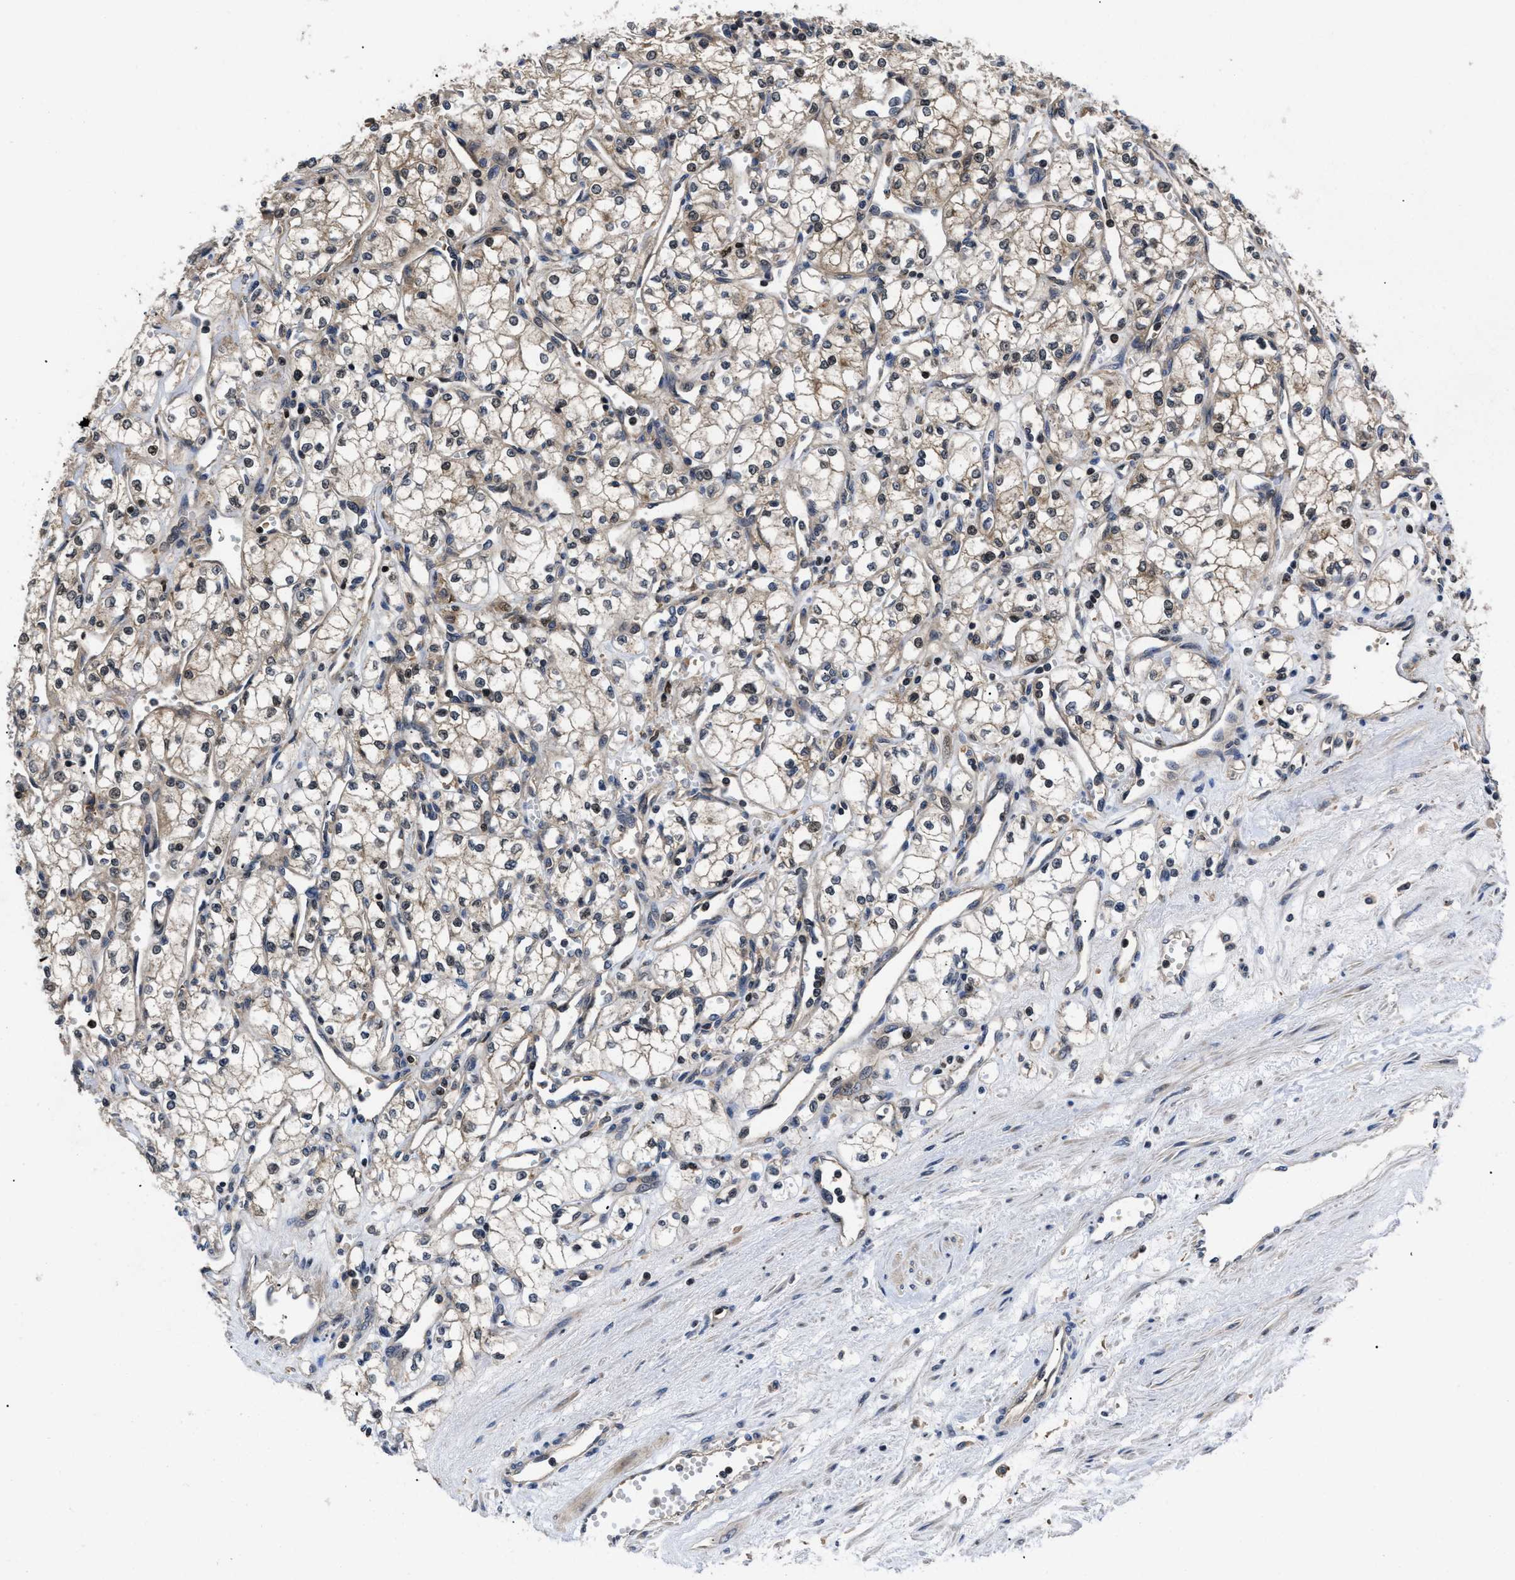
{"staining": {"intensity": "weak", "quantity": "25%-75%", "location": "cytoplasmic/membranous,nuclear"}, "tissue": "renal cancer", "cell_type": "Tumor cells", "image_type": "cancer", "snomed": [{"axis": "morphology", "description": "Adenocarcinoma, NOS"}, {"axis": "topography", "description": "Kidney"}], "caption": "IHC staining of adenocarcinoma (renal), which displays low levels of weak cytoplasmic/membranous and nuclear staining in about 25%-75% of tumor cells indicating weak cytoplasmic/membranous and nuclear protein positivity. The staining was performed using DAB (brown) for protein detection and nuclei were counterstained in hematoxylin (blue).", "gene": "FAM200A", "patient": {"sex": "male", "age": 59}}